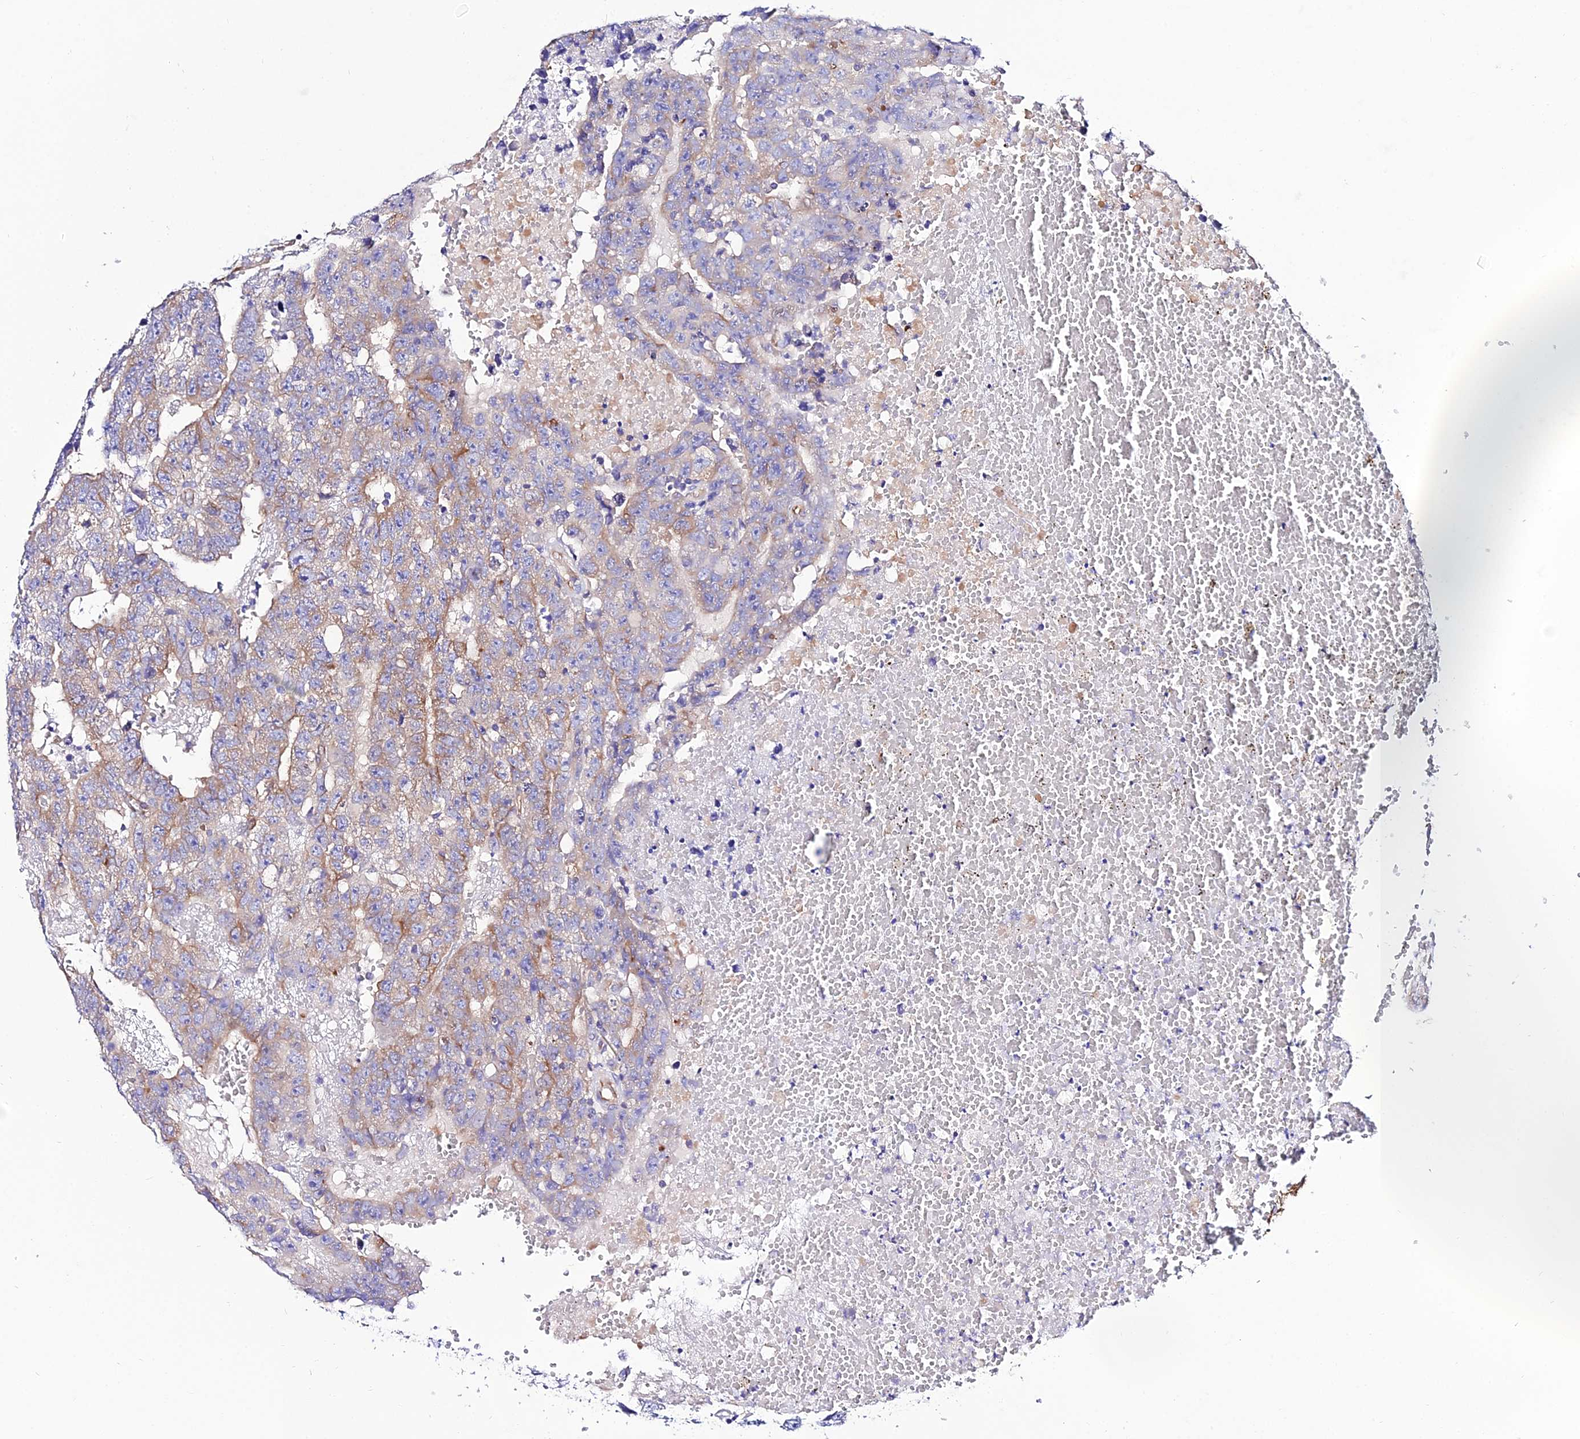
{"staining": {"intensity": "moderate", "quantity": "<25%", "location": "cytoplasmic/membranous"}, "tissue": "testis cancer", "cell_type": "Tumor cells", "image_type": "cancer", "snomed": [{"axis": "morphology", "description": "Carcinoma, Embryonal, NOS"}, {"axis": "topography", "description": "Testis"}], "caption": "The histopathology image exhibits a brown stain indicating the presence of a protein in the cytoplasmic/membranous of tumor cells in testis cancer (embryonal carcinoma). (DAB (3,3'-diaminobenzidine) IHC with brightfield microscopy, high magnification).", "gene": "TUBA3D", "patient": {"sex": "male", "age": 25}}